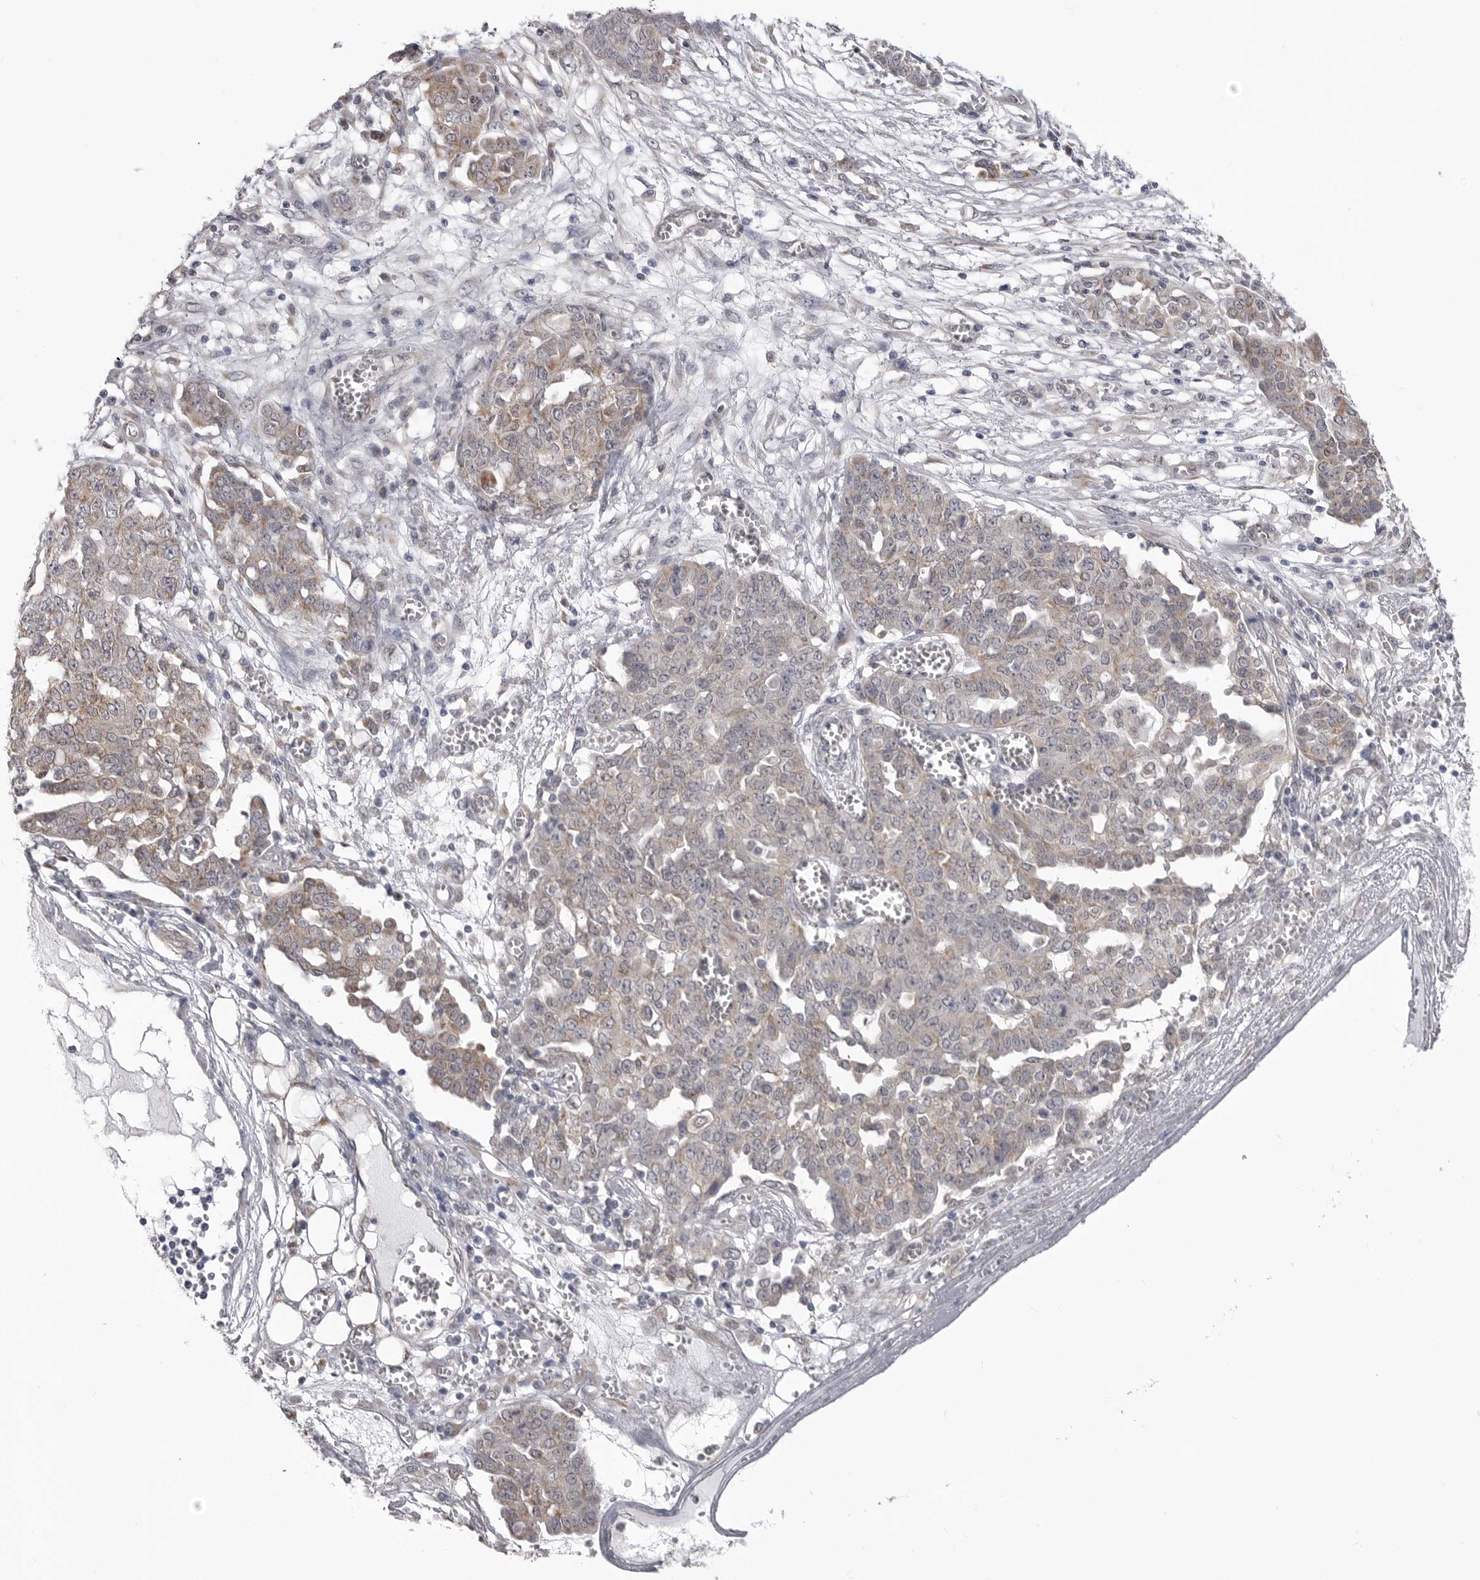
{"staining": {"intensity": "weak", "quantity": "<25%", "location": "cytoplasmic/membranous"}, "tissue": "ovarian cancer", "cell_type": "Tumor cells", "image_type": "cancer", "snomed": [{"axis": "morphology", "description": "Cystadenocarcinoma, serous, NOS"}, {"axis": "topography", "description": "Soft tissue"}, {"axis": "topography", "description": "Ovary"}], "caption": "High magnification brightfield microscopy of serous cystadenocarcinoma (ovarian) stained with DAB (3,3'-diaminobenzidine) (brown) and counterstained with hematoxylin (blue): tumor cells show no significant positivity.", "gene": "FH", "patient": {"sex": "female", "age": 57}}